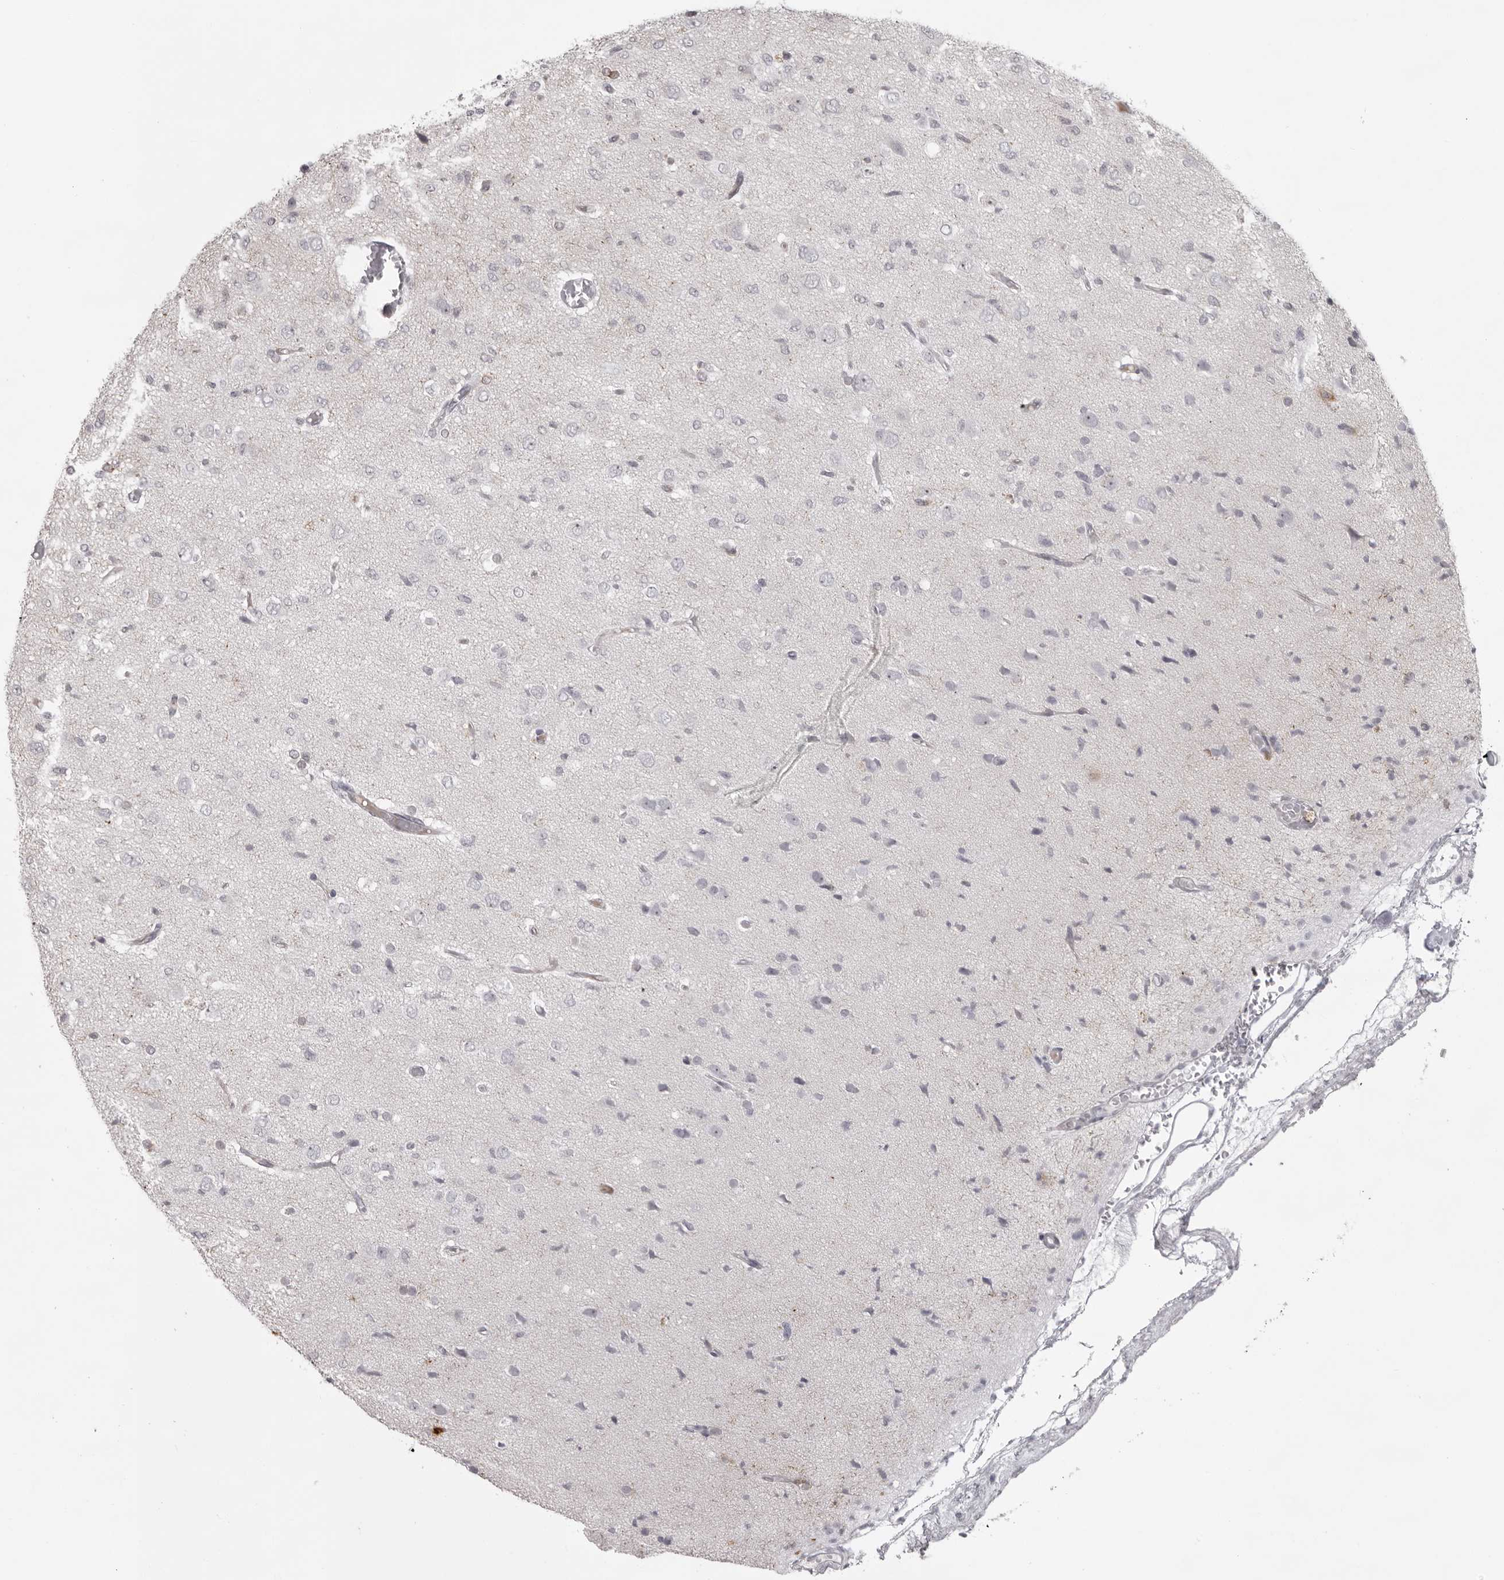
{"staining": {"intensity": "negative", "quantity": "none", "location": "none"}, "tissue": "glioma", "cell_type": "Tumor cells", "image_type": "cancer", "snomed": [{"axis": "morphology", "description": "Glioma, malignant, High grade"}, {"axis": "topography", "description": "Brain"}], "caption": "DAB (3,3'-diaminobenzidine) immunohistochemical staining of human glioma exhibits no significant expression in tumor cells.", "gene": "NUDT18", "patient": {"sex": "female", "age": 59}}